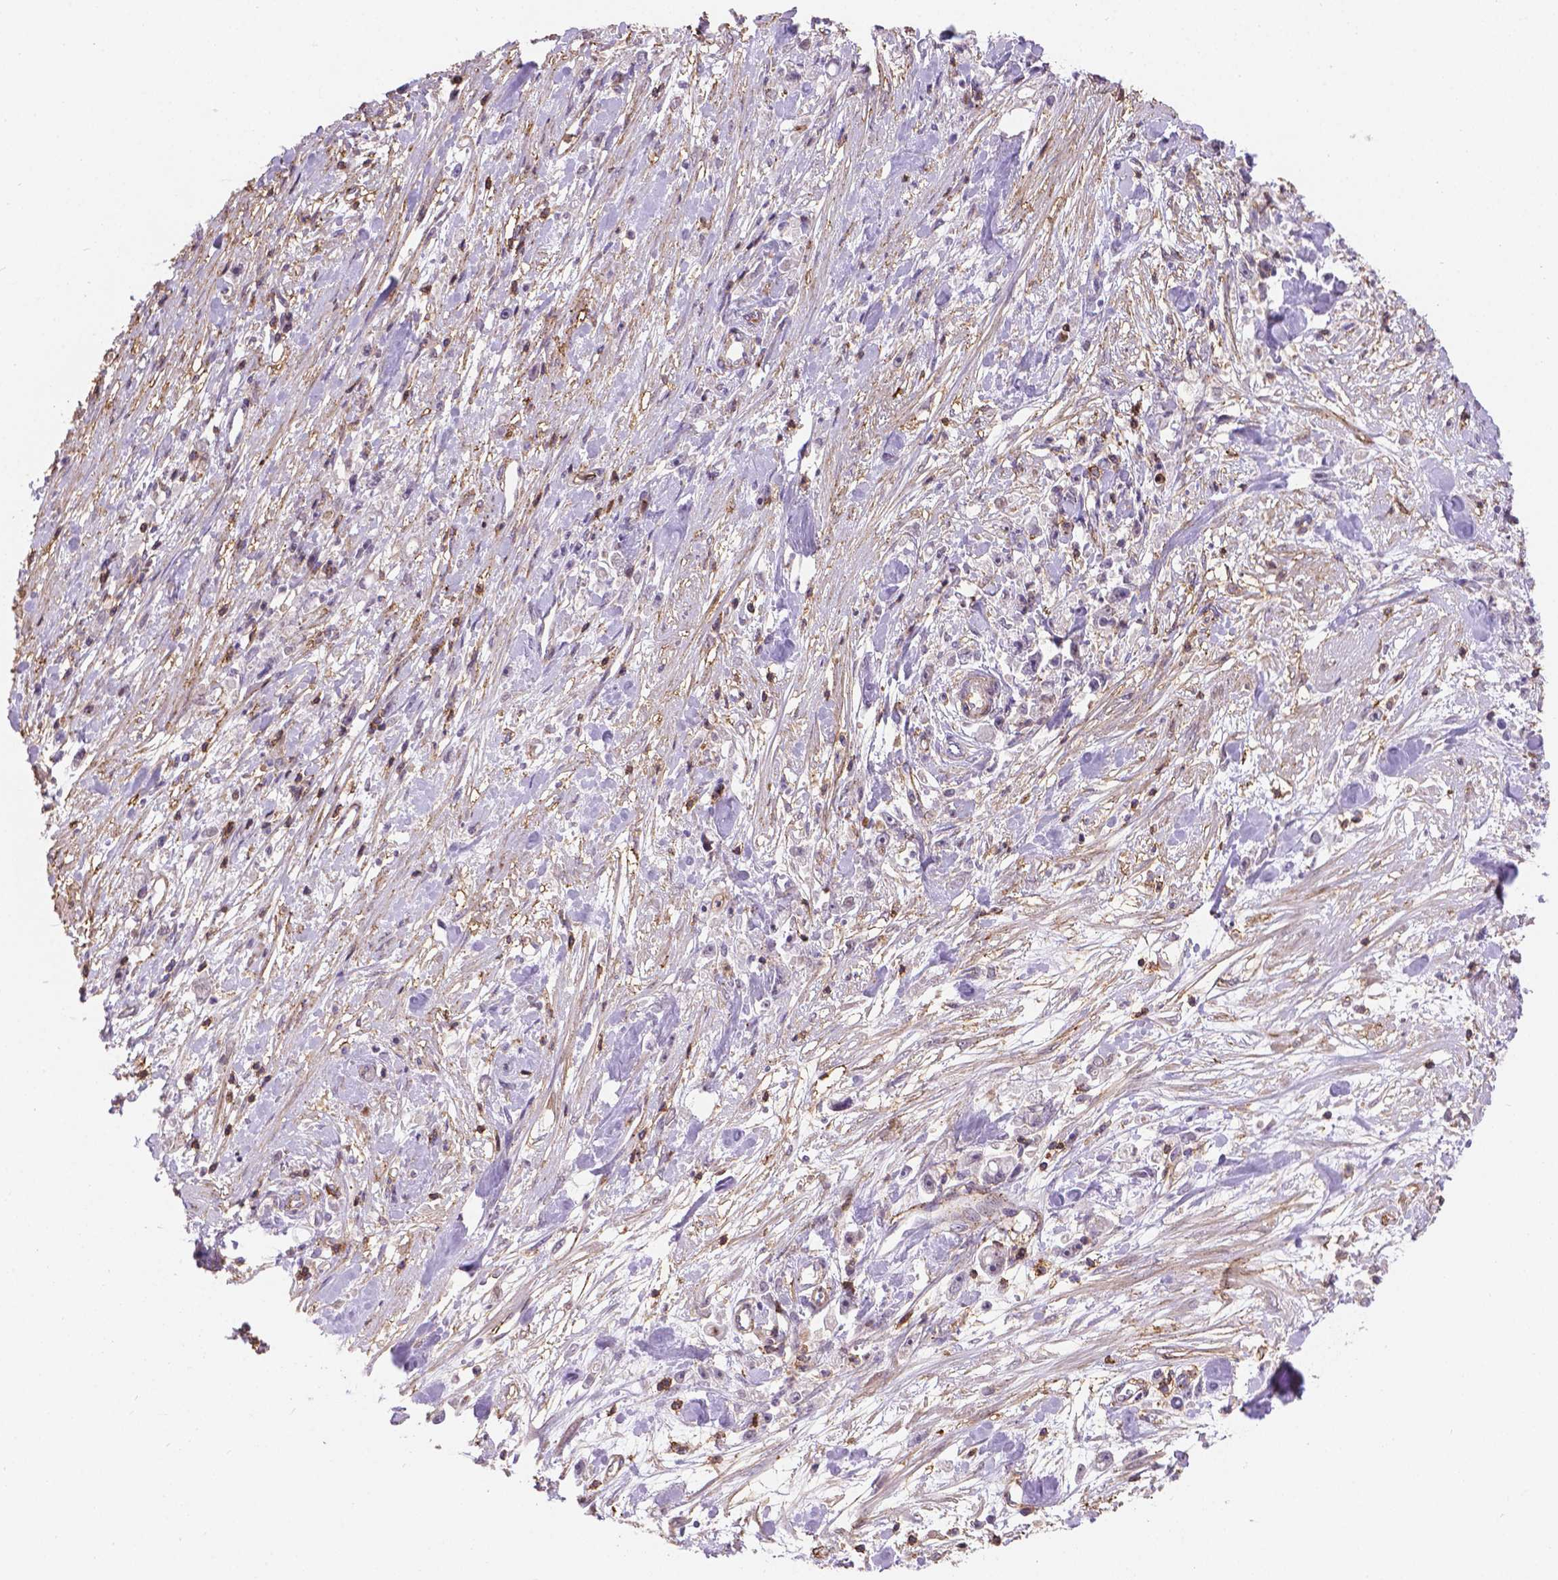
{"staining": {"intensity": "negative", "quantity": "none", "location": "none"}, "tissue": "stomach cancer", "cell_type": "Tumor cells", "image_type": "cancer", "snomed": [{"axis": "morphology", "description": "Adenocarcinoma, NOS"}, {"axis": "topography", "description": "Stomach"}], "caption": "High power microscopy photomicrograph of an immunohistochemistry (IHC) image of stomach adenocarcinoma, revealing no significant staining in tumor cells.", "gene": "ACAD10", "patient": {"sex": "female", "age": 59}}